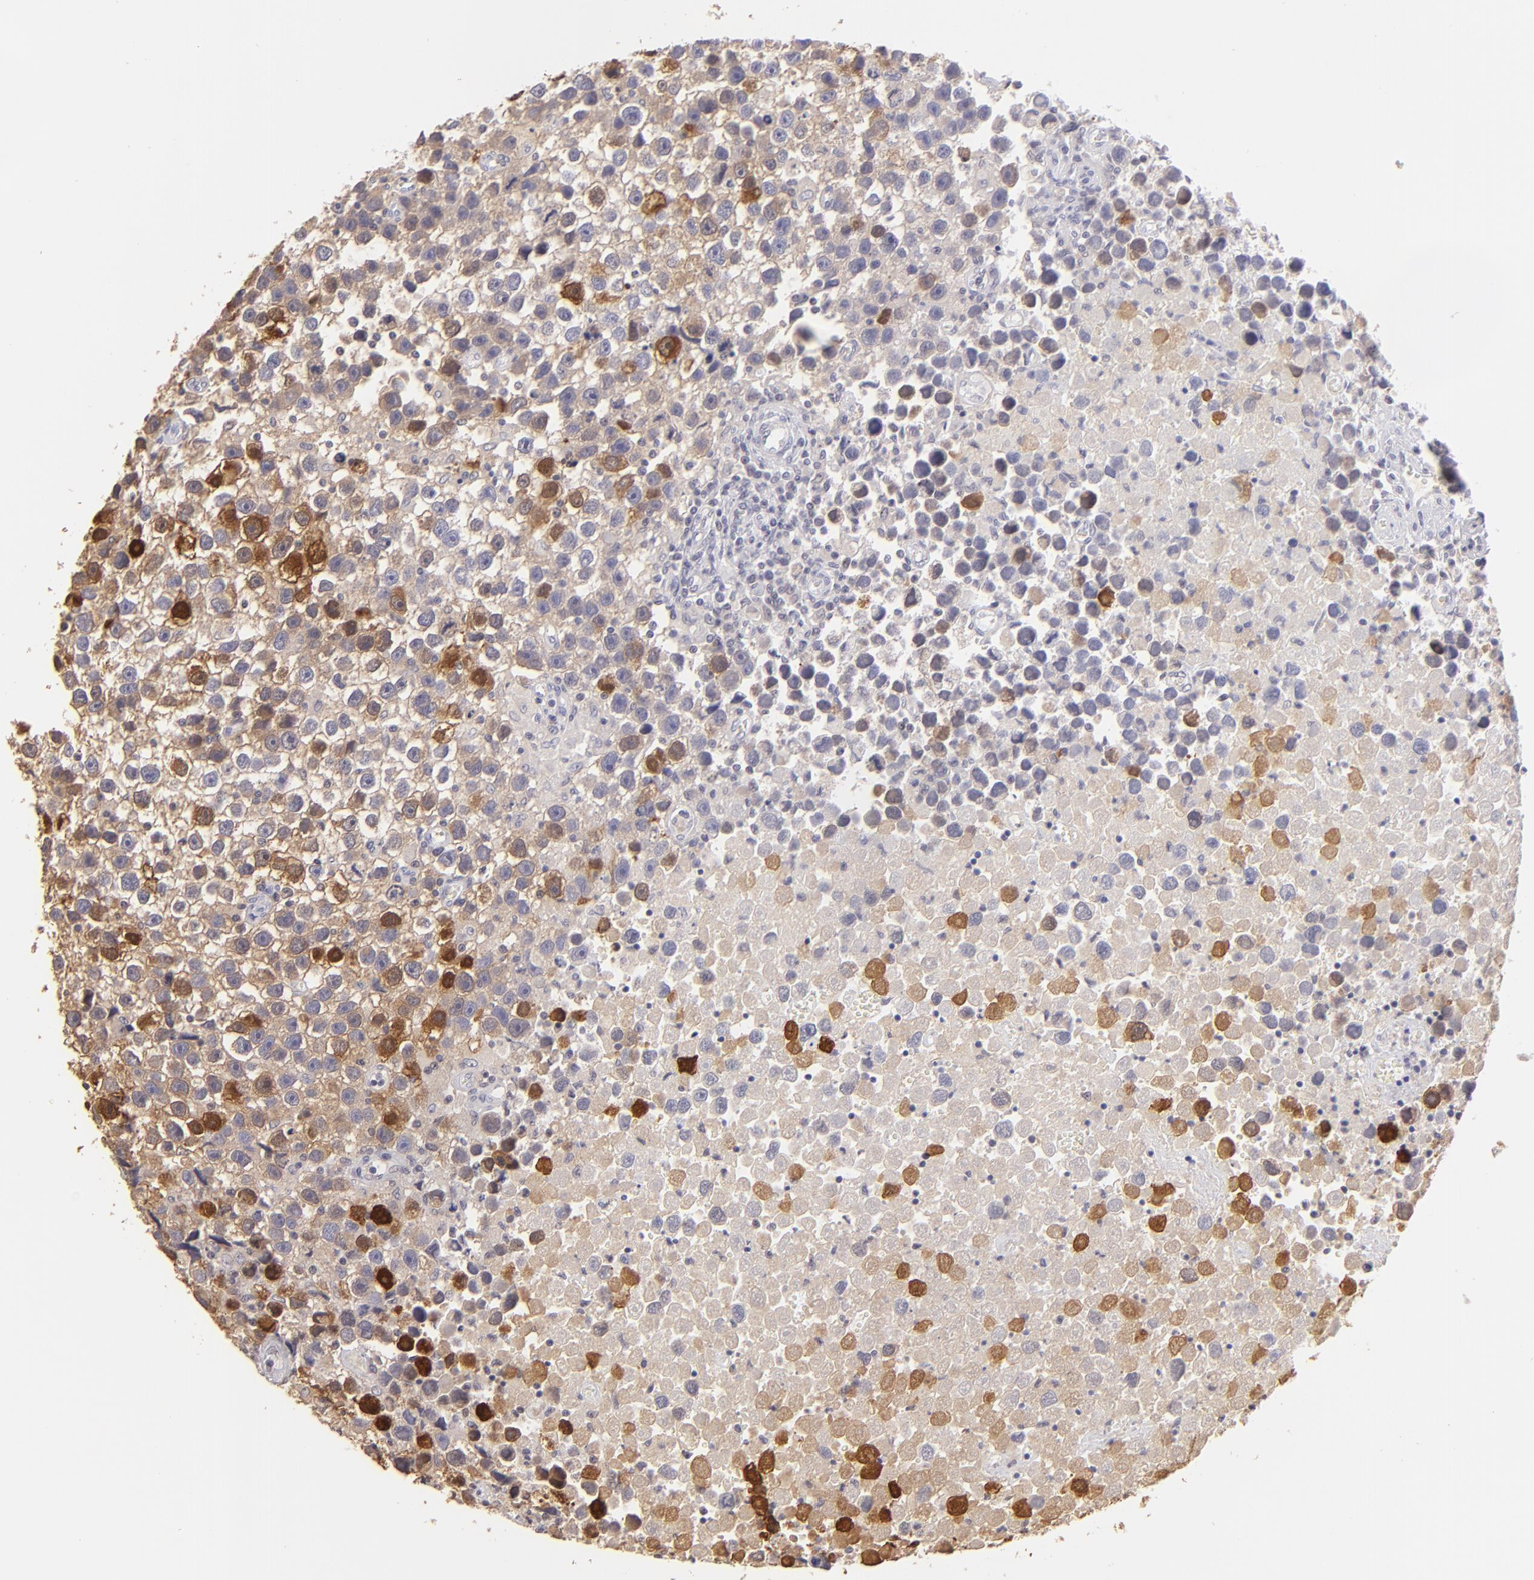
{"staining": {"intensity": "strong", "quantity": "25%-75%", "location": "cytoplasmic/membranous,nuclear"}, "tissue": "testis cancer", "cell_type": "Tumor cells", "image_type": "cancer", "snomed": [{"axis": "morphology", "description": "Seminoma, NOS"}, {"axis": "topography", "description": "Testis"}], "caption": "Protein expression analysis of human seminoma (testis) reveals strong cytoplasmic/membranous and nuclear expression in about 25%-75% of tumor cells.", "gene": "MAGEA1", "patient": {"sex": "male", "age": 43}}